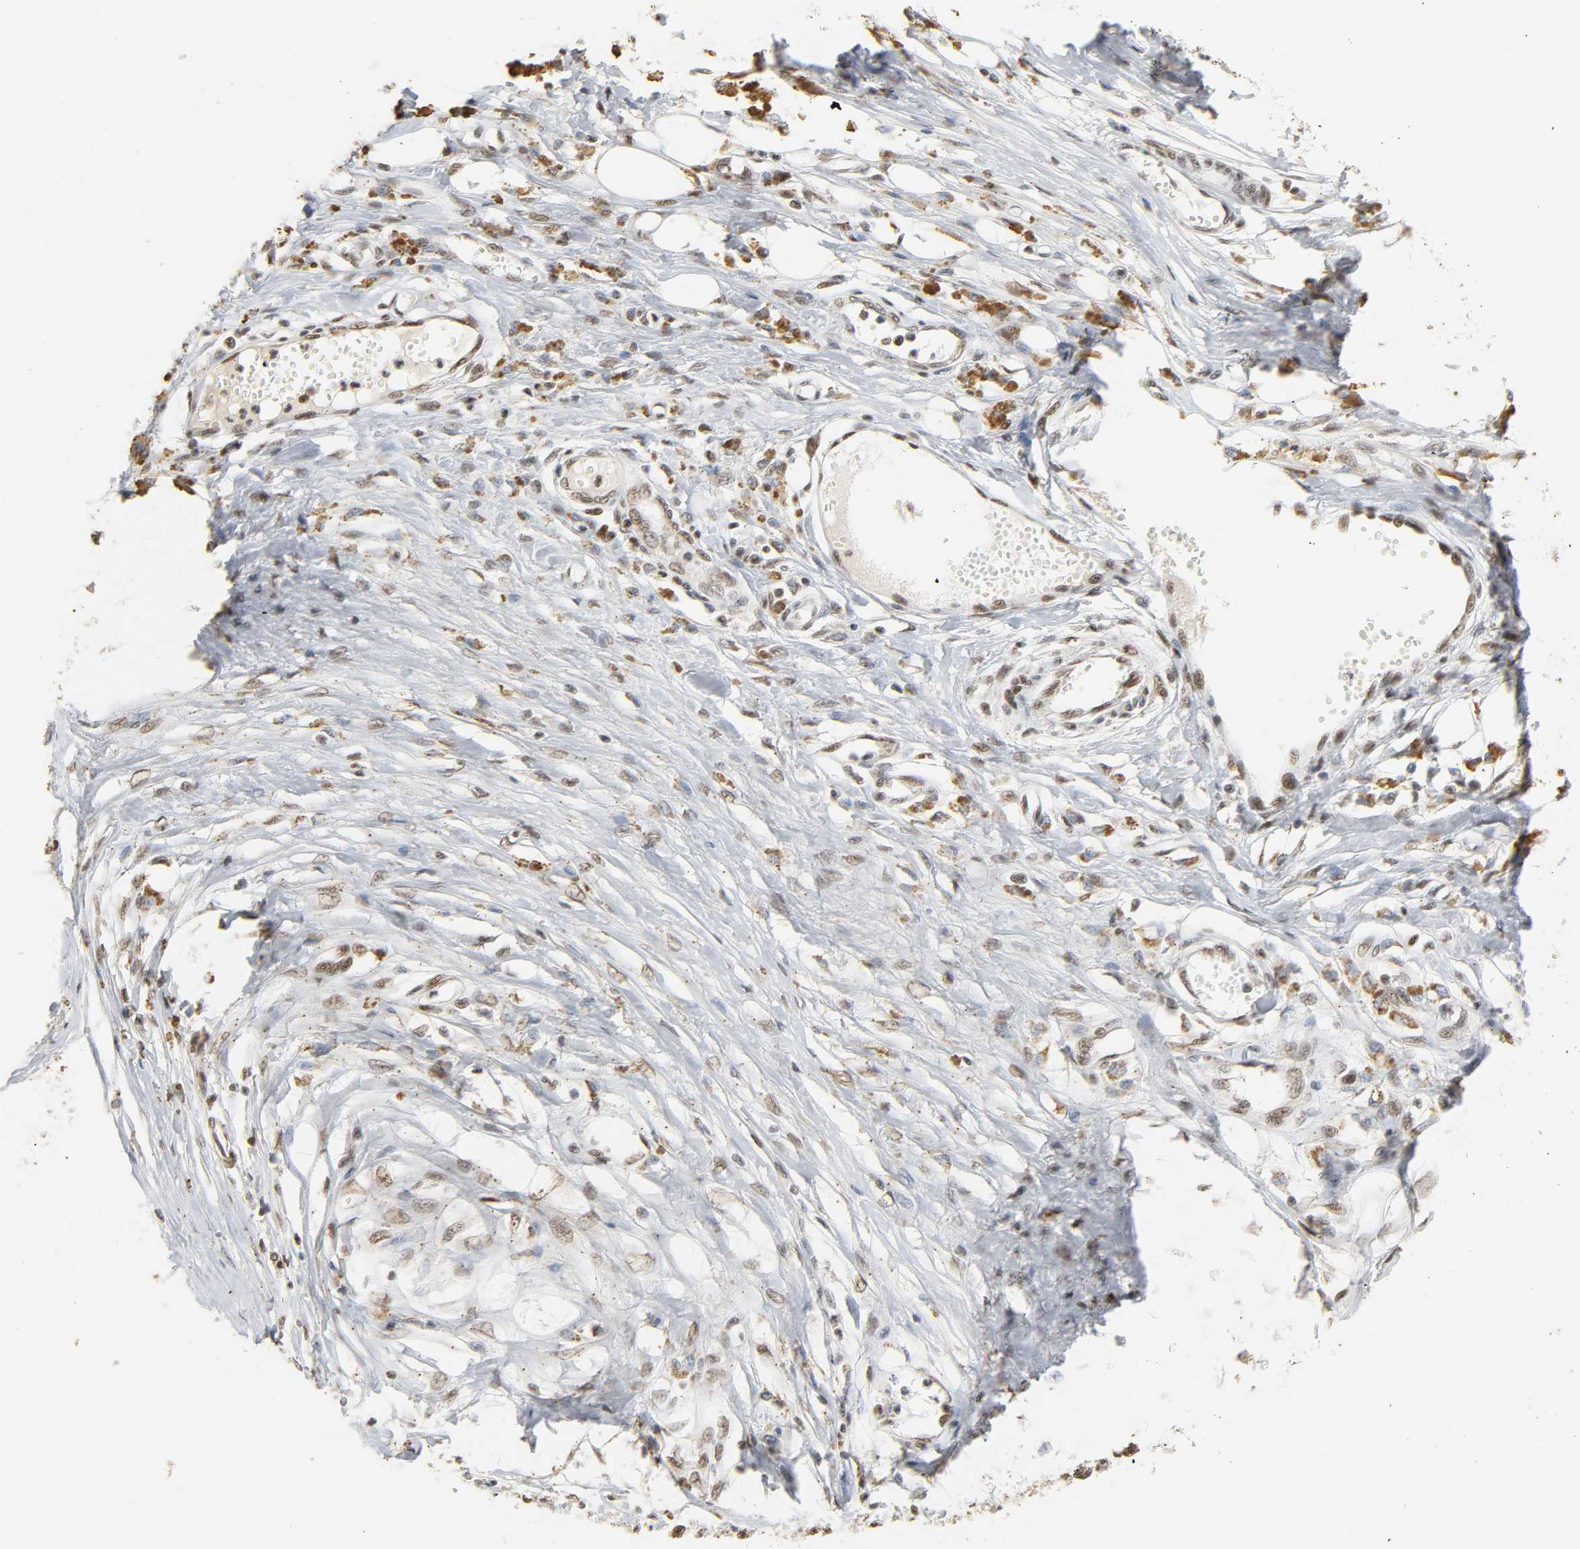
{"staining": {"intensity": "strong", "quantity": ">75%", "location": "nuclear"}, "tissue": "melanoma", "cell_type": "Tumor cells", "image_type": "cancer", "snomed": [{"axis": "morphology", "description": "Malignant melanoma, Metastatic site"}, {"axis": "topography", "description": "Lymph node"}], "caption": "Protein staining displays strong nuclear staining in approximately >75% of tumor cells in melanoma.", "gene": "NCOA6", "patient": {"sex": "male", "age": 59}}